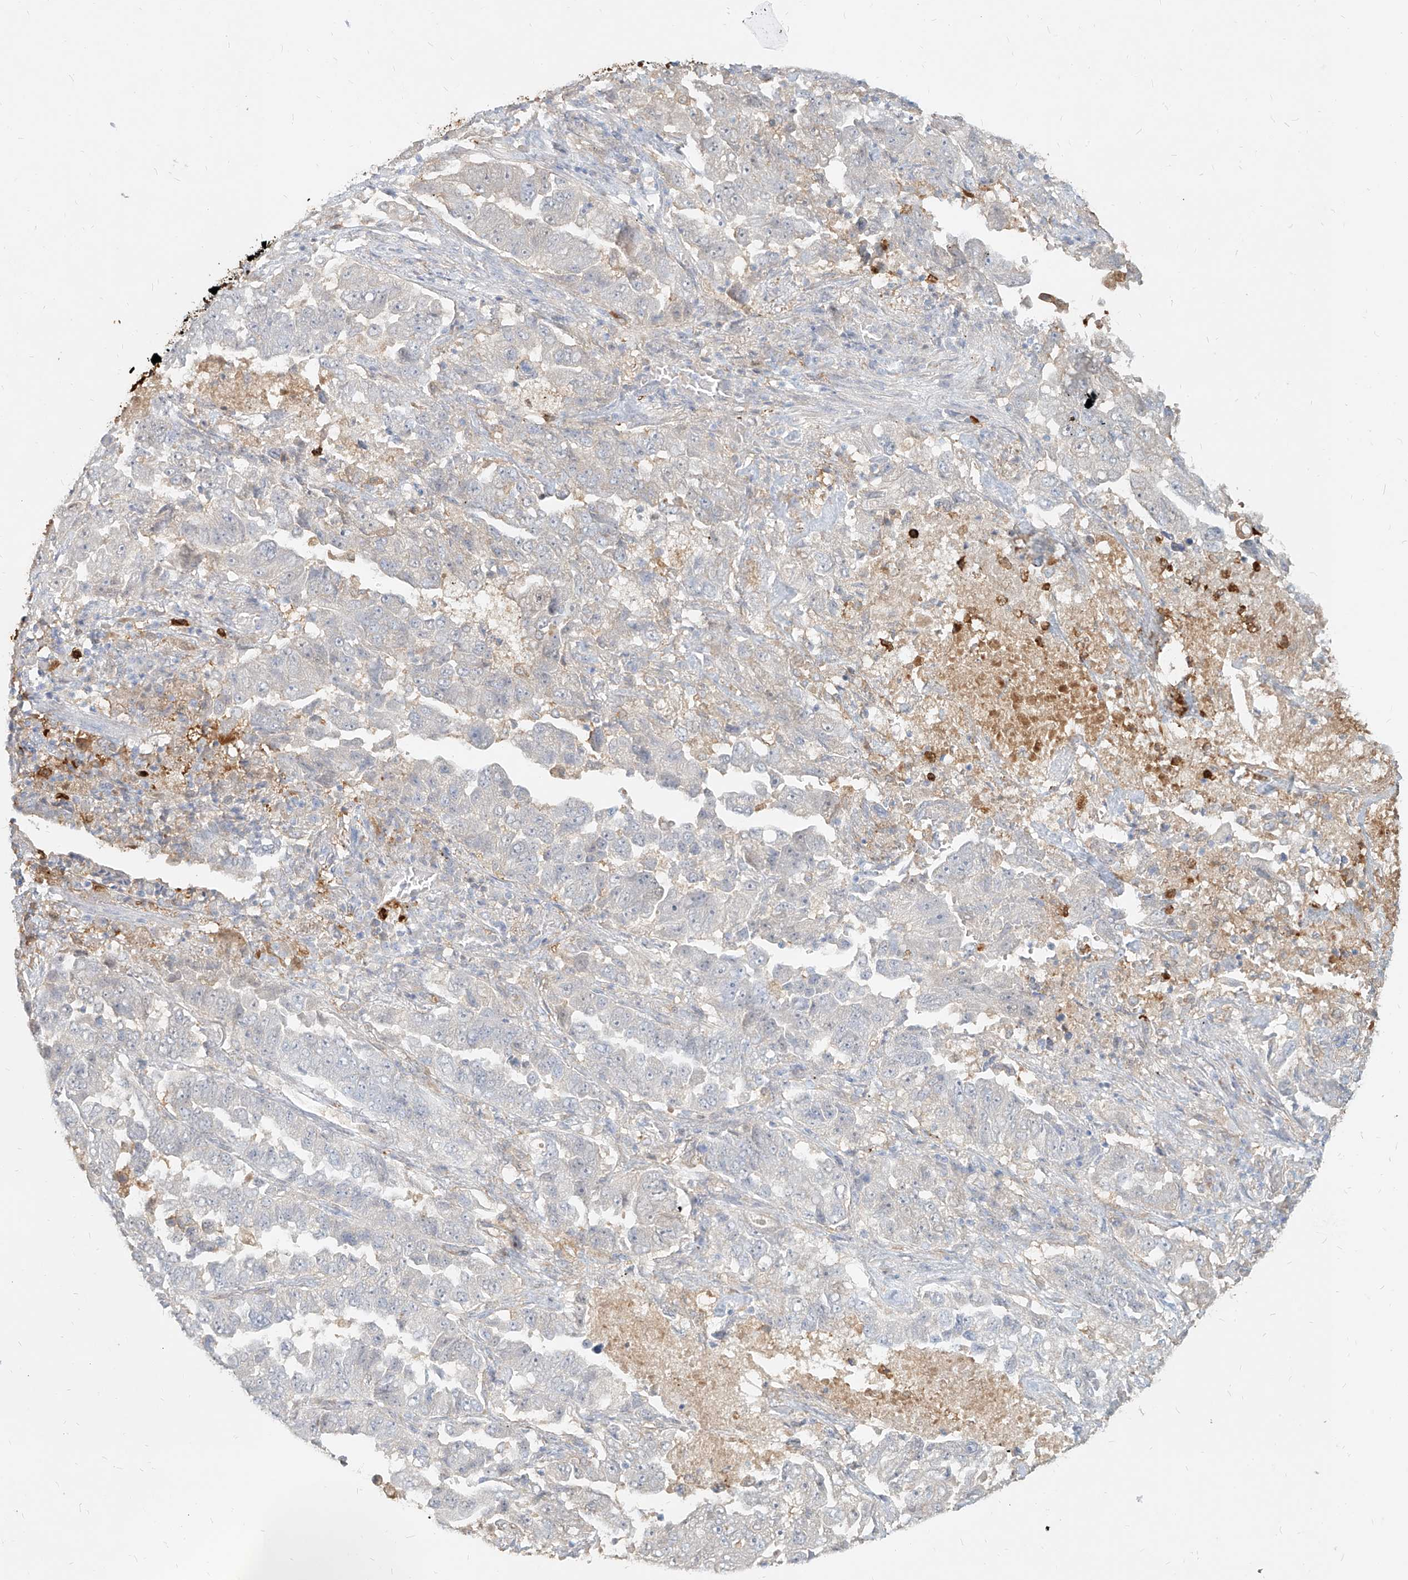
{"staining": {"intensity": "negative", "quantity": "none", "location": "none"}, "tissue": "lung cancer", "cell_type": "Tumor cells", "image_type": "cancer", "snomed": [{"axis": "morphology", "description": "Adenocarcinoma, NOS"}, {"axis": "topography", "description": "Lung"}], "caption": "The micrograph displays no staining of tumor cells in adenocarcinoma (lung).", "gene": "PGD", "patient": {"sex": "female", "age": 51}}